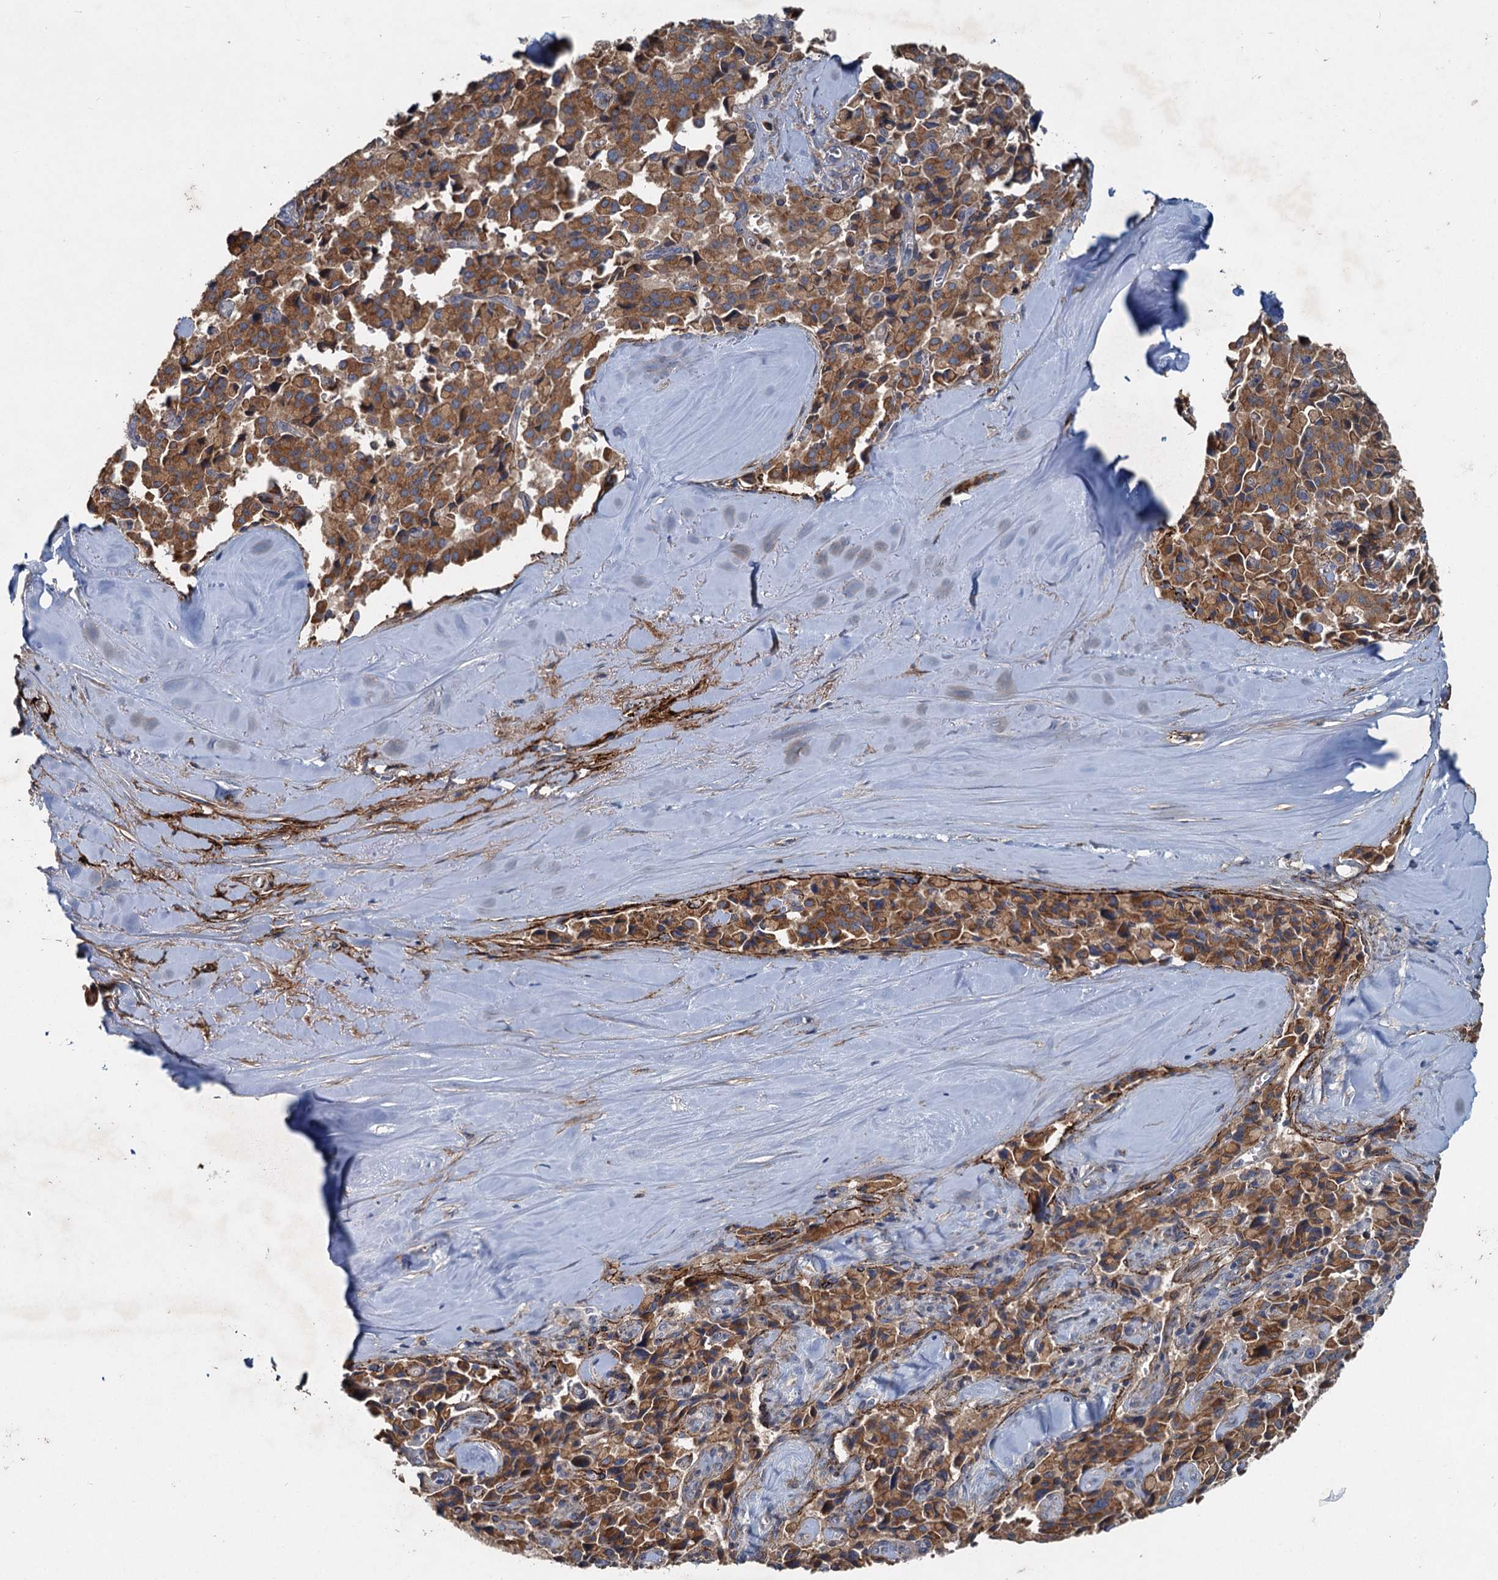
{"staining": {"intensity": "moderate", "quantity": ">75%", "location": "cytoplasmic/membranous"}, "tissue": "pancreatic cancer", "cell_type": "Tumor cells", "image_type": "cancer", "snomed": [{"axis": "morphology", "description": "Adenocarcinoma, NOS"}, {"axis": "topography", "description": "Pancreas"}], "caption": "Approximately >75% of tumor cells in human pancreatic cancer demonstrate moderate cytoplasmic/membranous protein staining as visualized by brown immunohistochemical staining.", "gene": "ADCY2", "patient": {"sex": "male", "age": 65}}